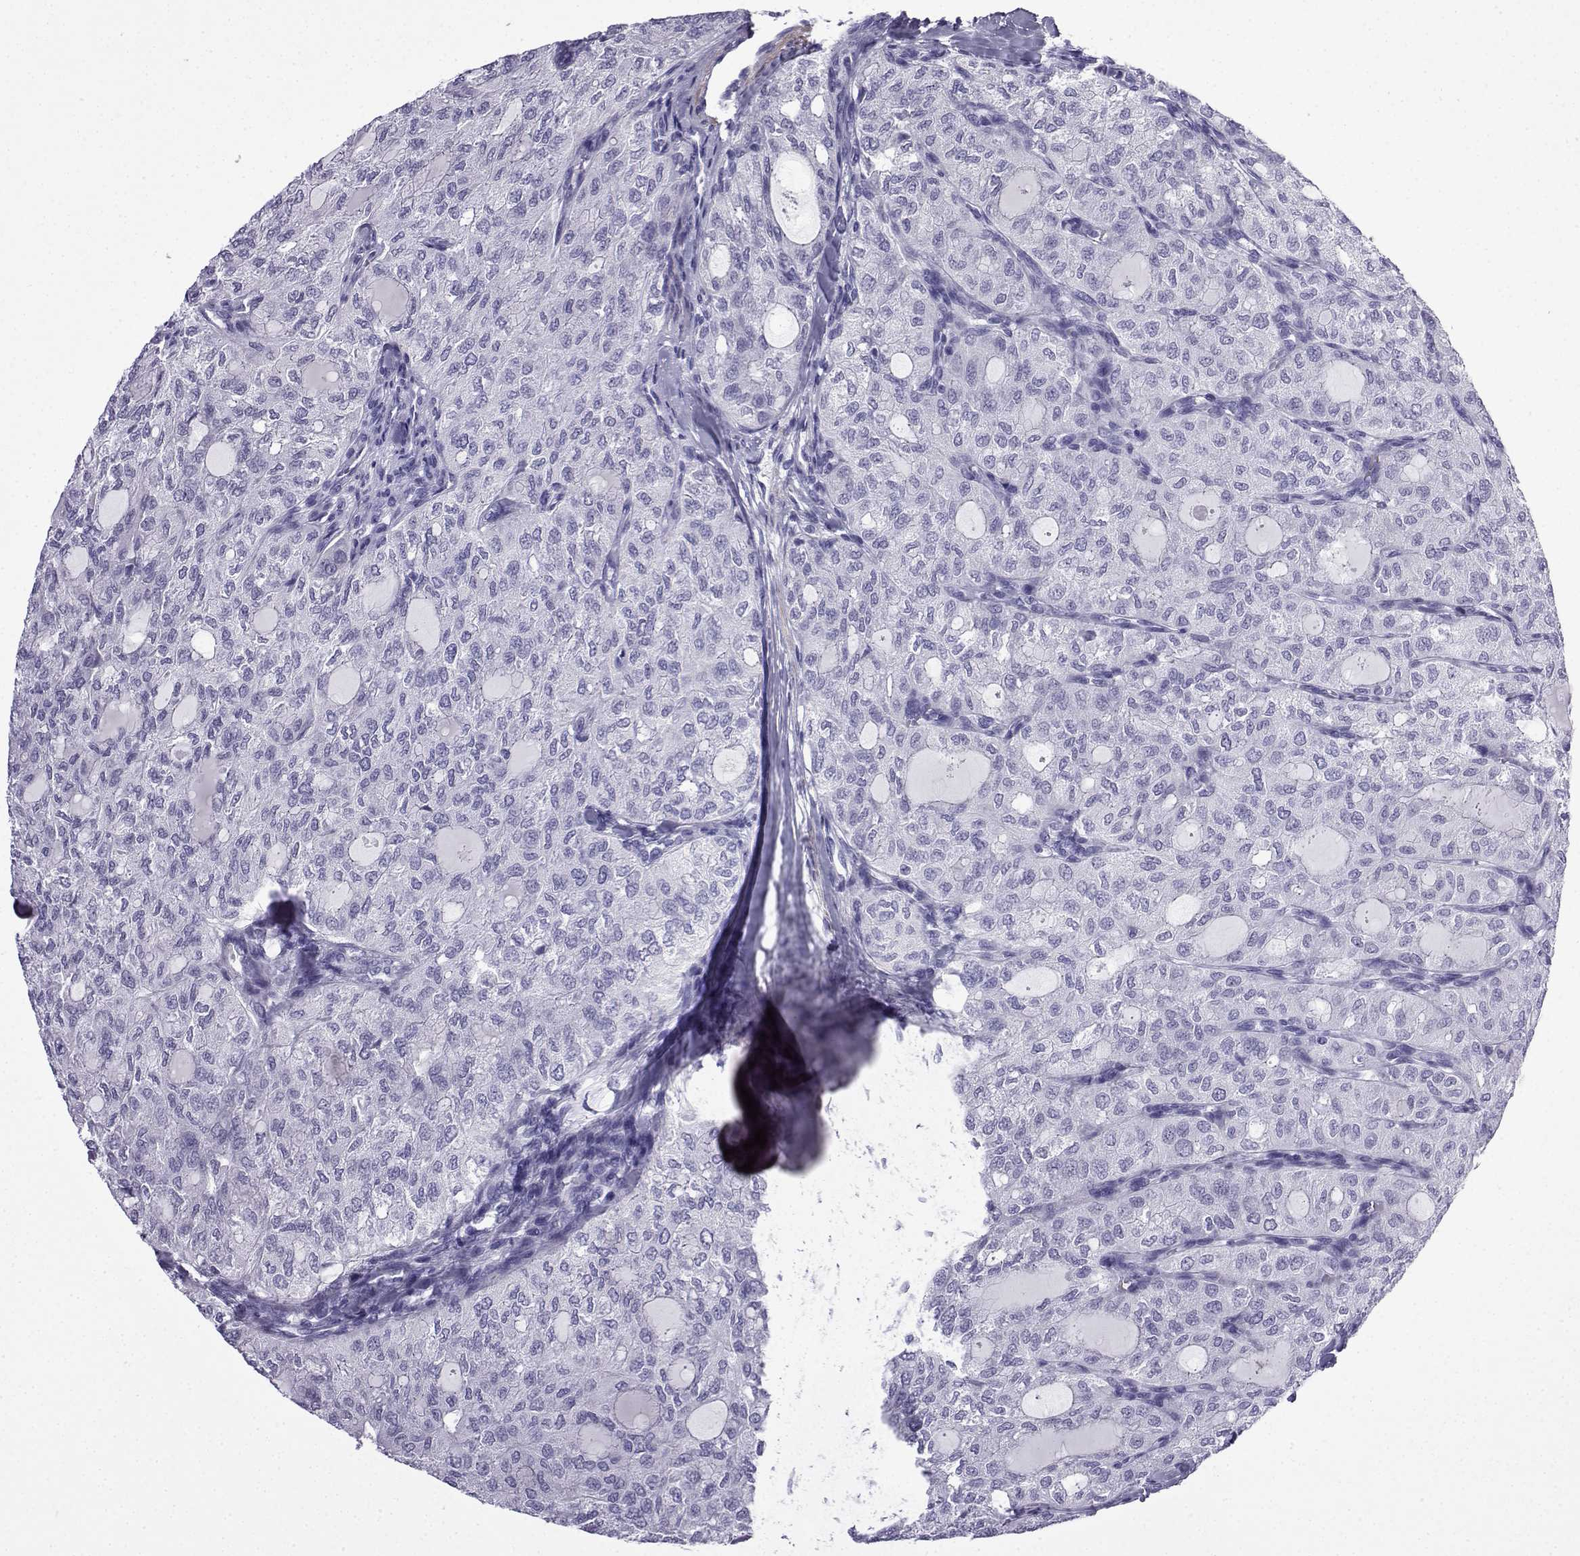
{"staining": {"intensity": "negative", "quantity": "none", "location": "none"}, "tissue": "thyroid cancer", "cell_type": "Tumor cells", "image_type": "cancer", "snomed": [{"axis": "morphology", "description": "Follicular adenoma carcinoma, NOS"}, {"axis": "topography", "description": "Thyroid gland"}], "caption": "Histopathology image shows no protein positivity in tumor cells of thyroid follicular adenoma carcinoma tissue.", "gene": "KCNF1", "patient": {"sex": "male", "age": 75}}